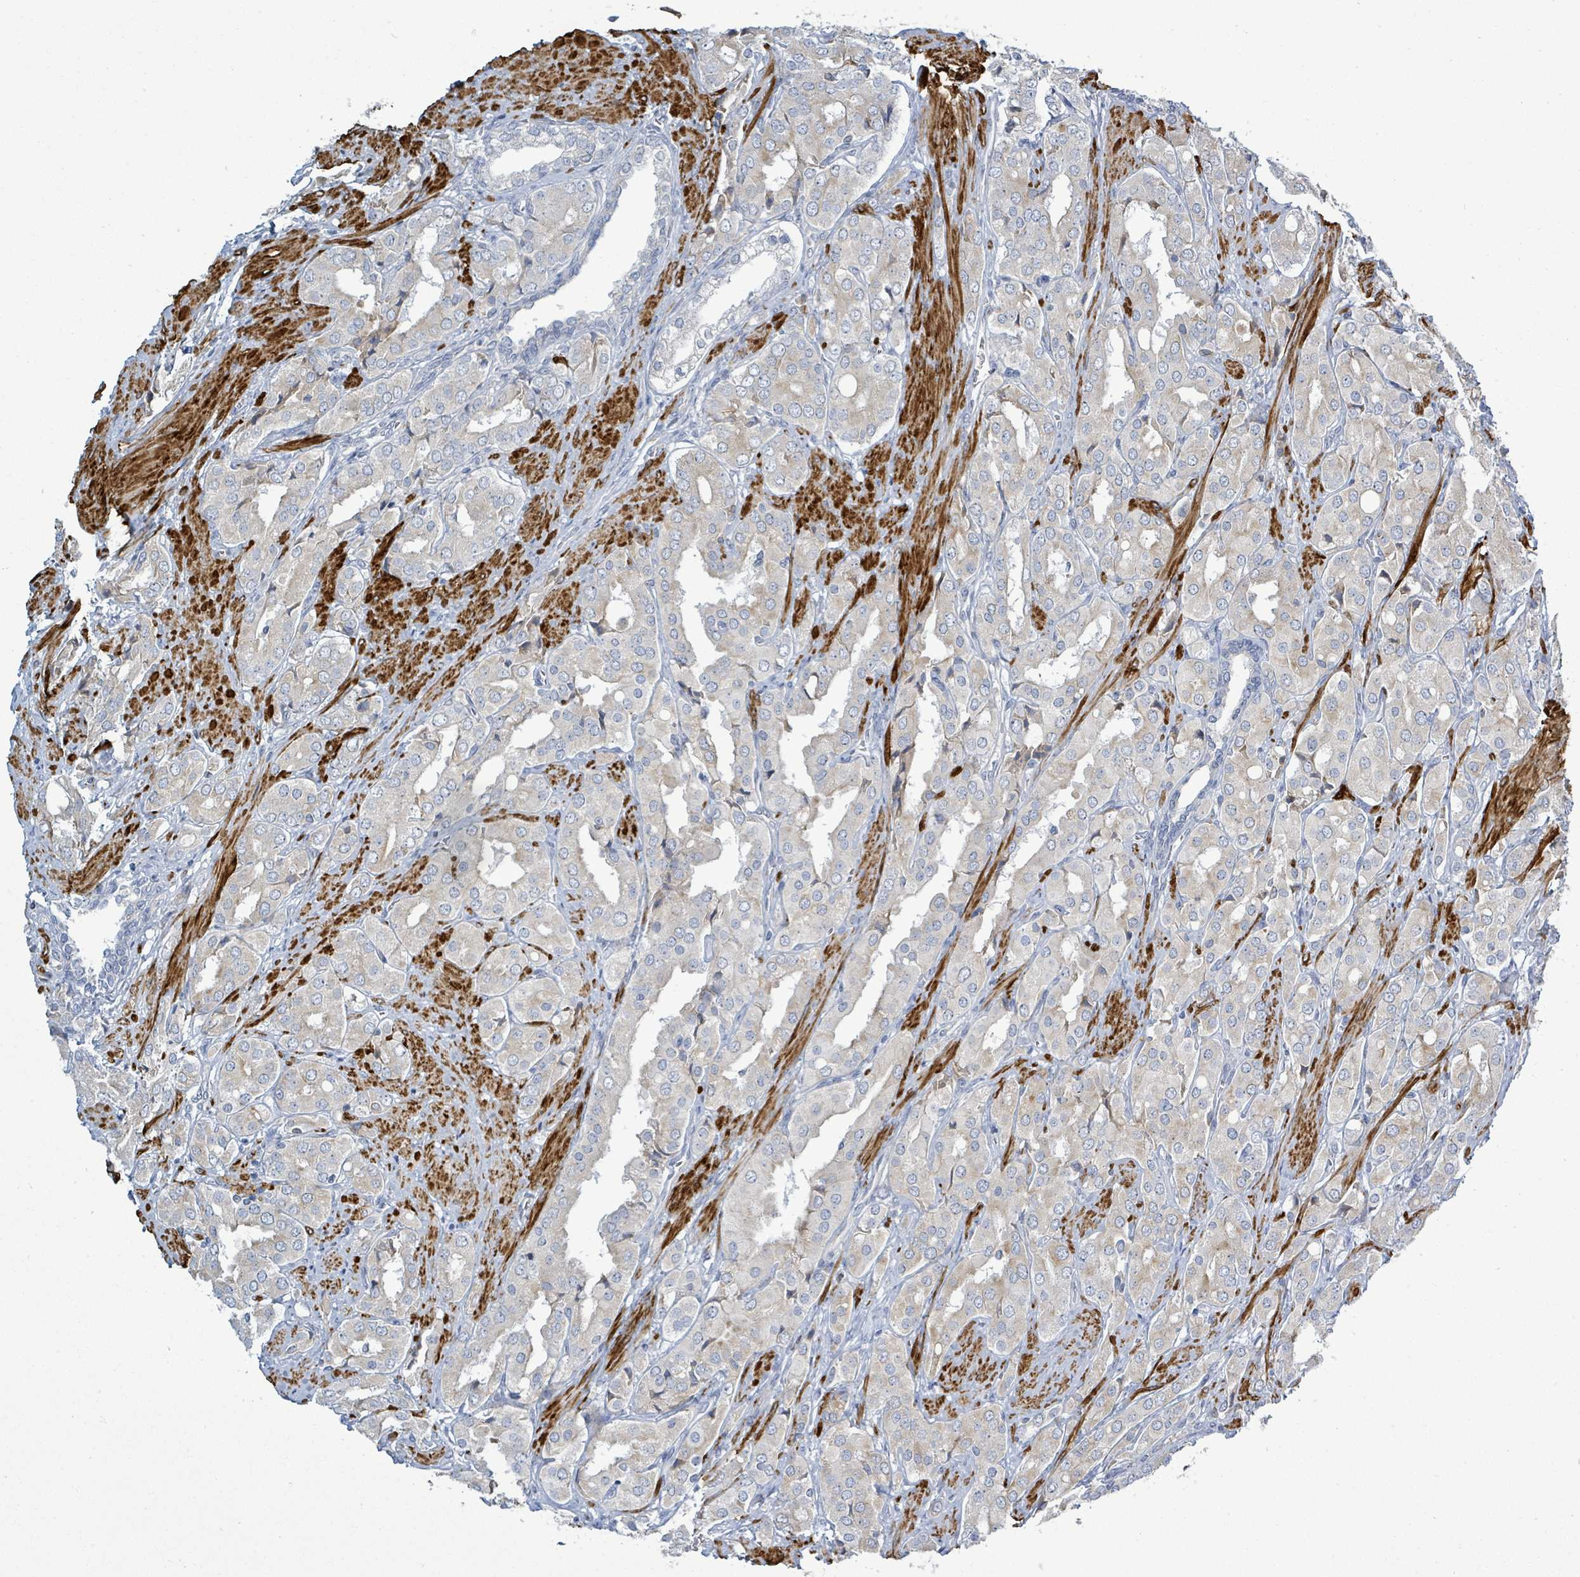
{"staining": {"intensity": "weak", "quantity": "<25%", "location": "cytoplasmic/membranous"}, "tissue": "prostate cancer", "cell_type": "Tumor cells", "image_type": "cancer", "snomed": [{"axis": "morphology", "description": "Adenocarcinoma, High grade"}, {"axis": "topography", "description": "Prostate"}], "caption": "High power microscopy histopathology image of an immunohistochemistry image of prostate cancer (high-grade adenocarcinoma), revealing no significant positivity in tumor cells. (DAB immunohistochemistry (IHC) visualized using brightfield microscopy, high magnification).", "gene": "SIRPB1", "patient": {"sex": "male", "age": 71}}